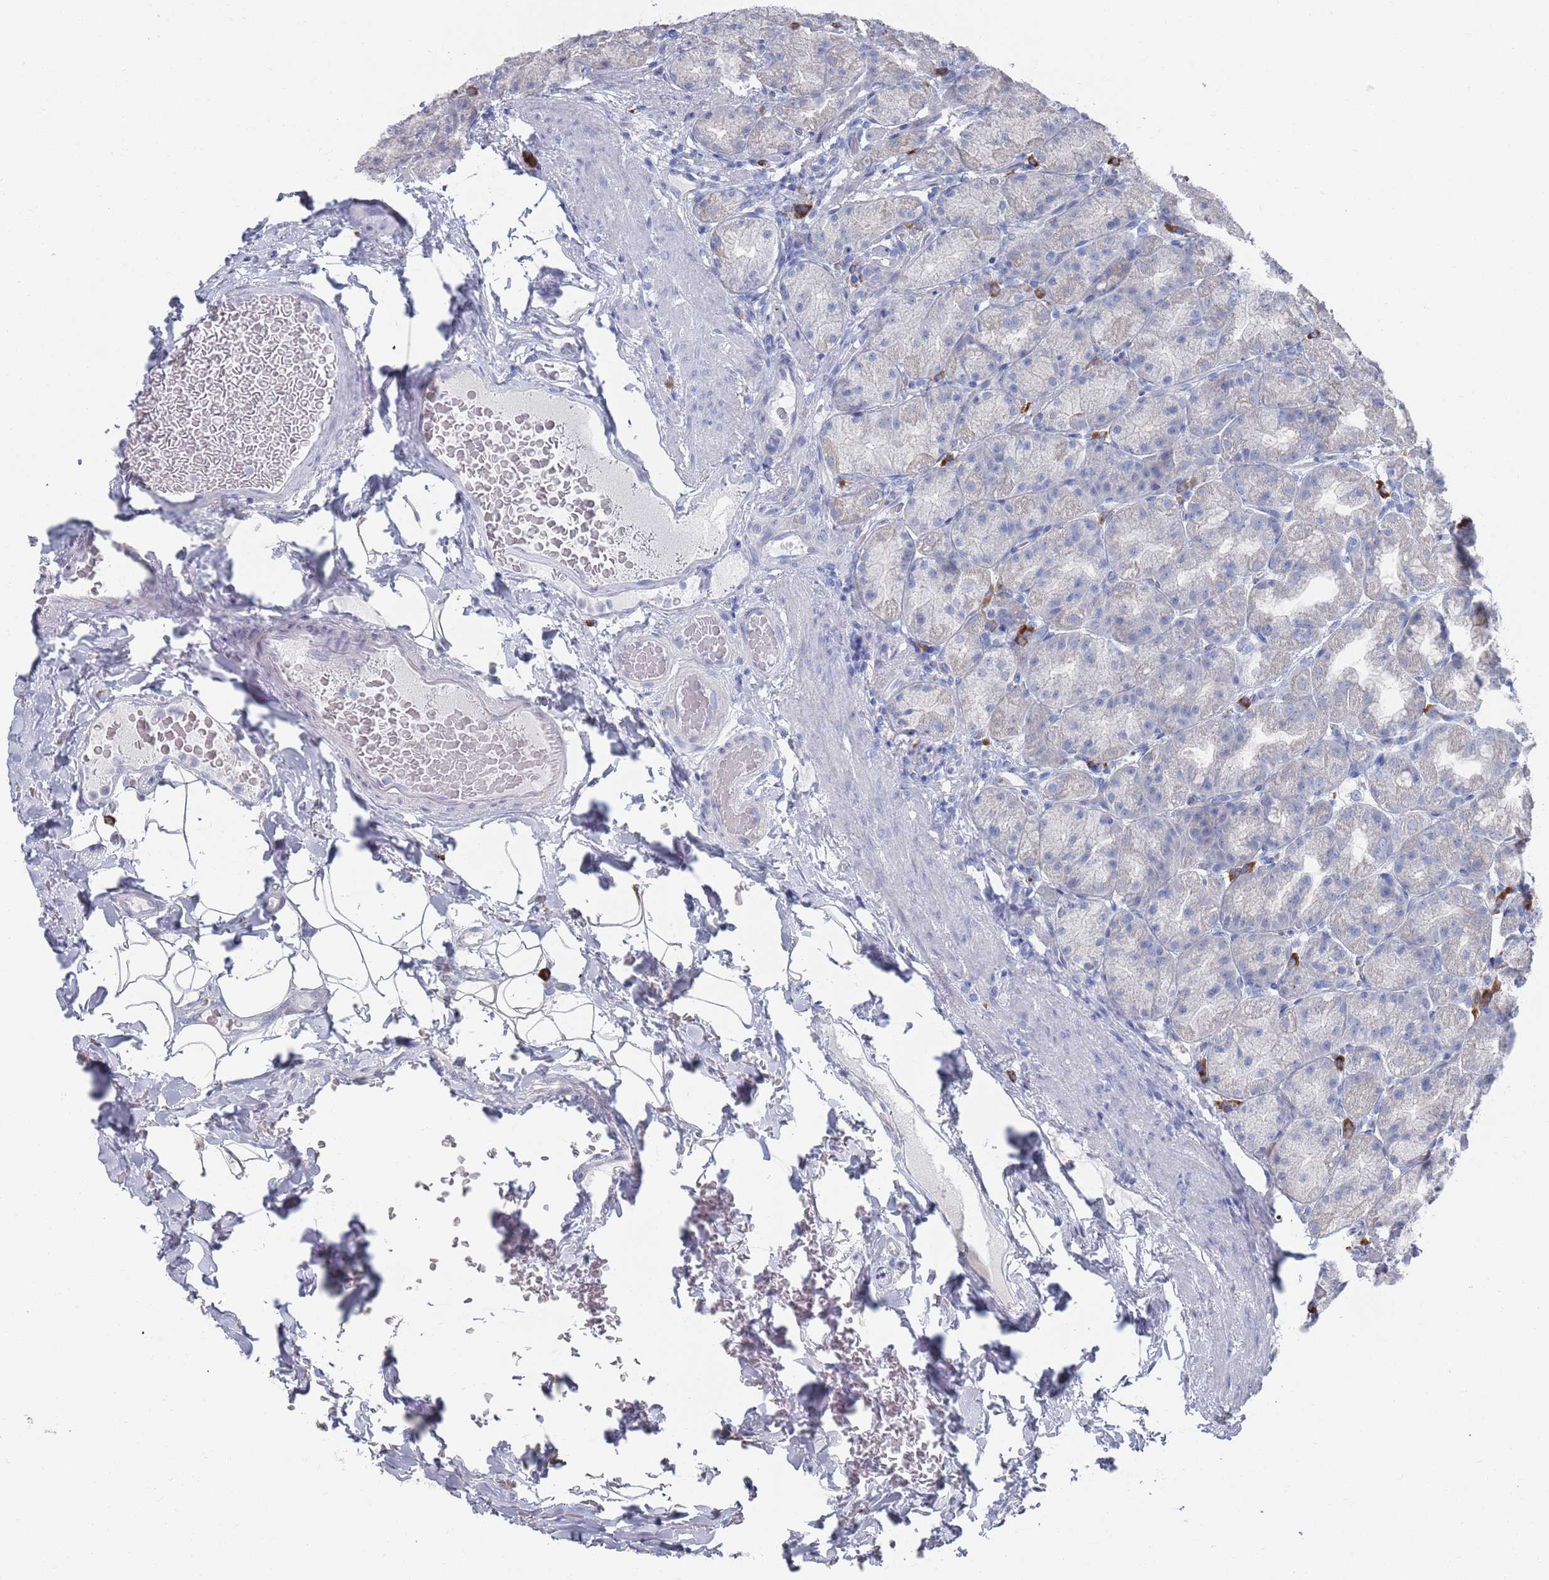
{"staining": {"intensity": "negative", "quantity": "none", "location": "none"}, "tissue": "stomach", "cell_type": "Glandular cells", "image_type": "normal", "snomed": [{"axis": "morphology", "description": "Normal tissue, NOS"}, {"axis": "topography", "description": "Stomach, upper"}, {"axis": "topography", "description": "Stomach"}], "caption": "IHC of benign human stomach demonstrates no staining in glandular cells. The staining is performed using DAB brown chromogen with nuclei counter-stained in using hematoxylin.", "gene": "MAT1A", "patient": {"sex": "male", "age": 68}}